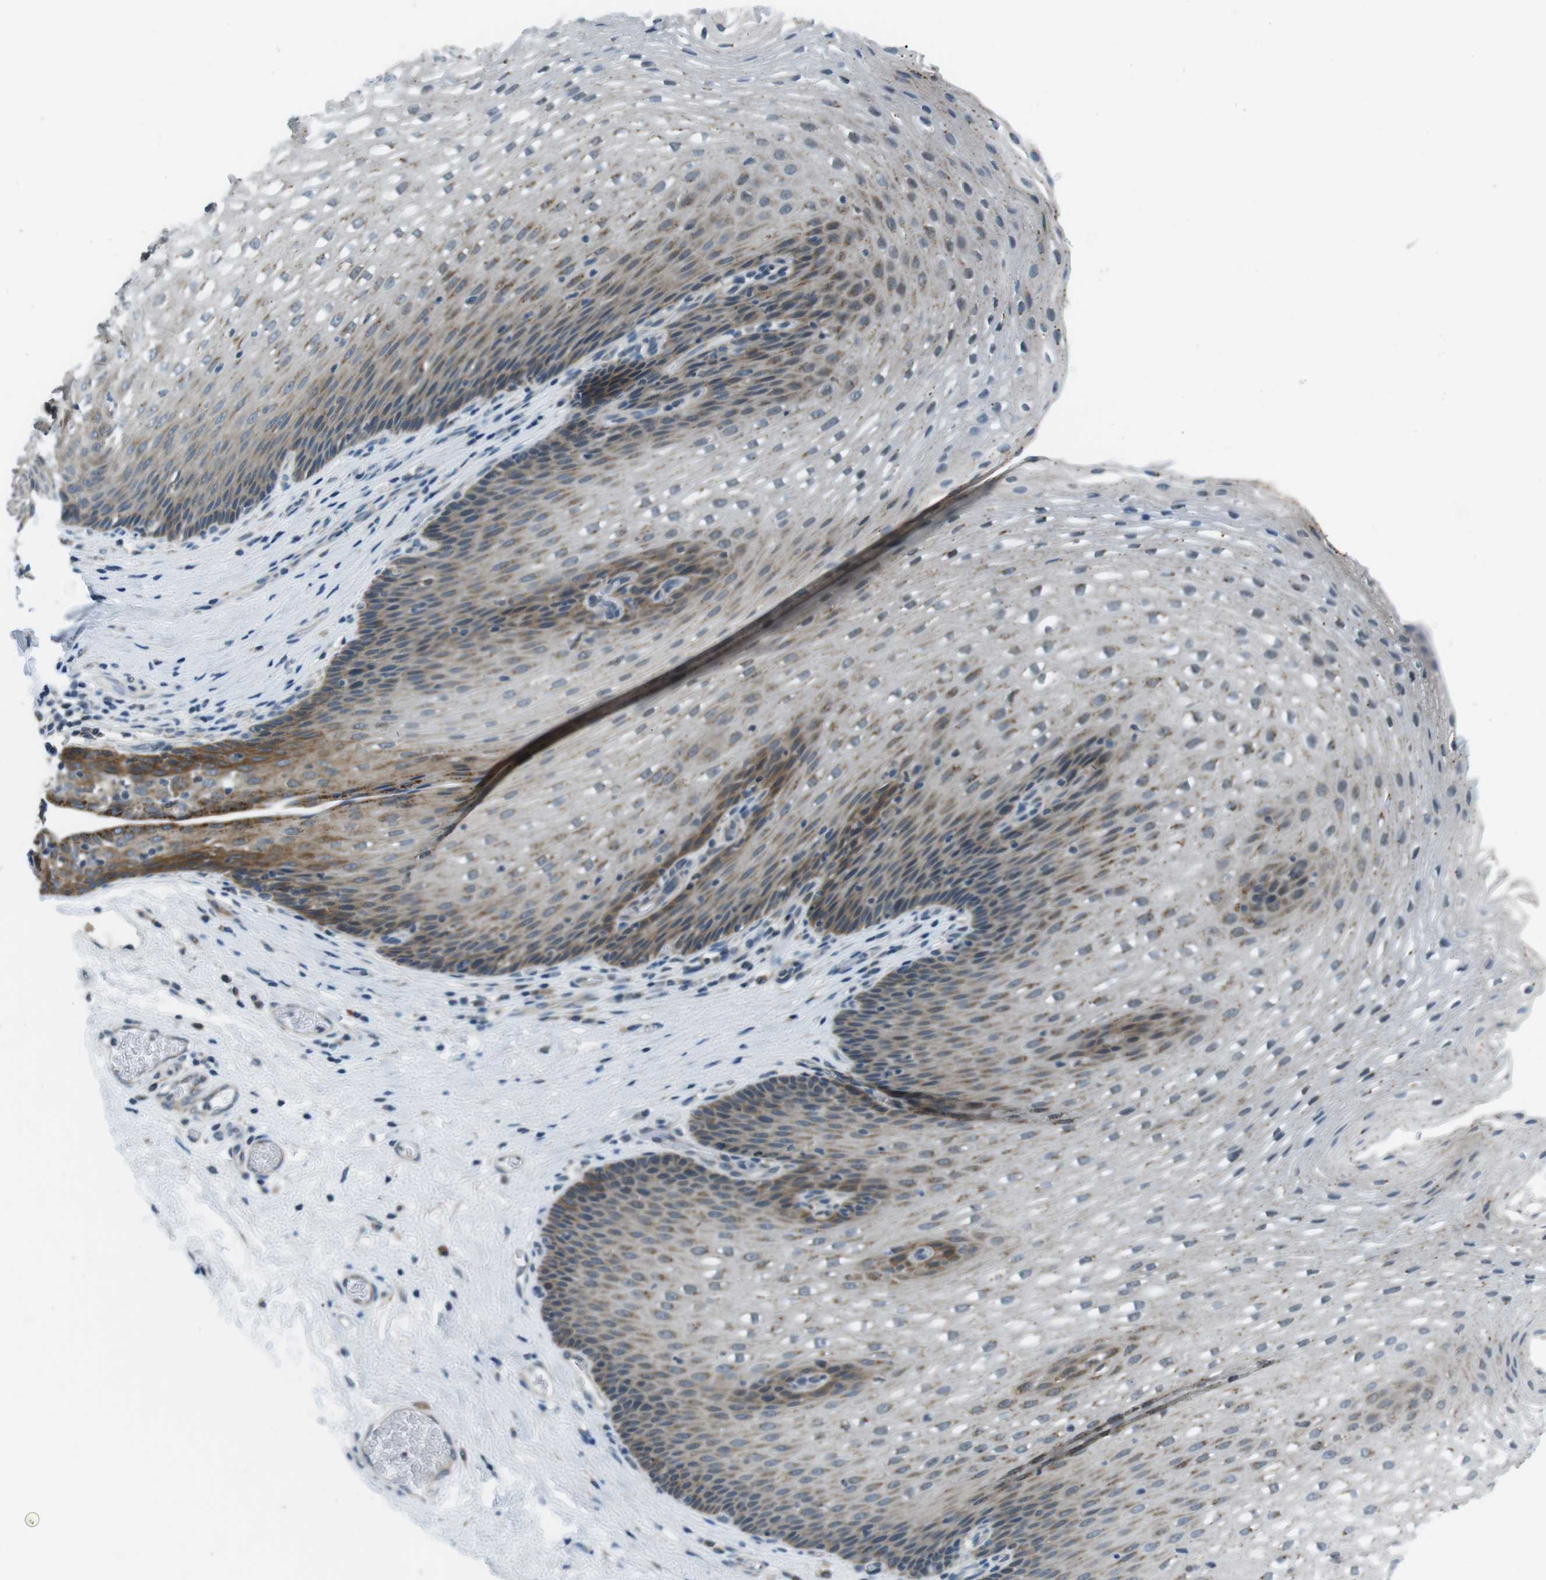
{"staining": {"intensity": "moderate", "quantity": "<25%", "location": "cytoplasmic/membranous"}, "tissue": "esophagus", "cell_type": "Squamous epithelial cells", "image_type": "normal", "snomed": [{"axis": "morphology", "description": "Normal tissue, NOS"}, {"axis": "topography", "description": "Esophagus"}], "caption": "Squamous epithelial cells reveal moderate cytoplasmic/membranous positivity in about <25% of cells in normal esophagus.", "gene": "FAM3B", "patient": {"sex": "male", "age": 48}}